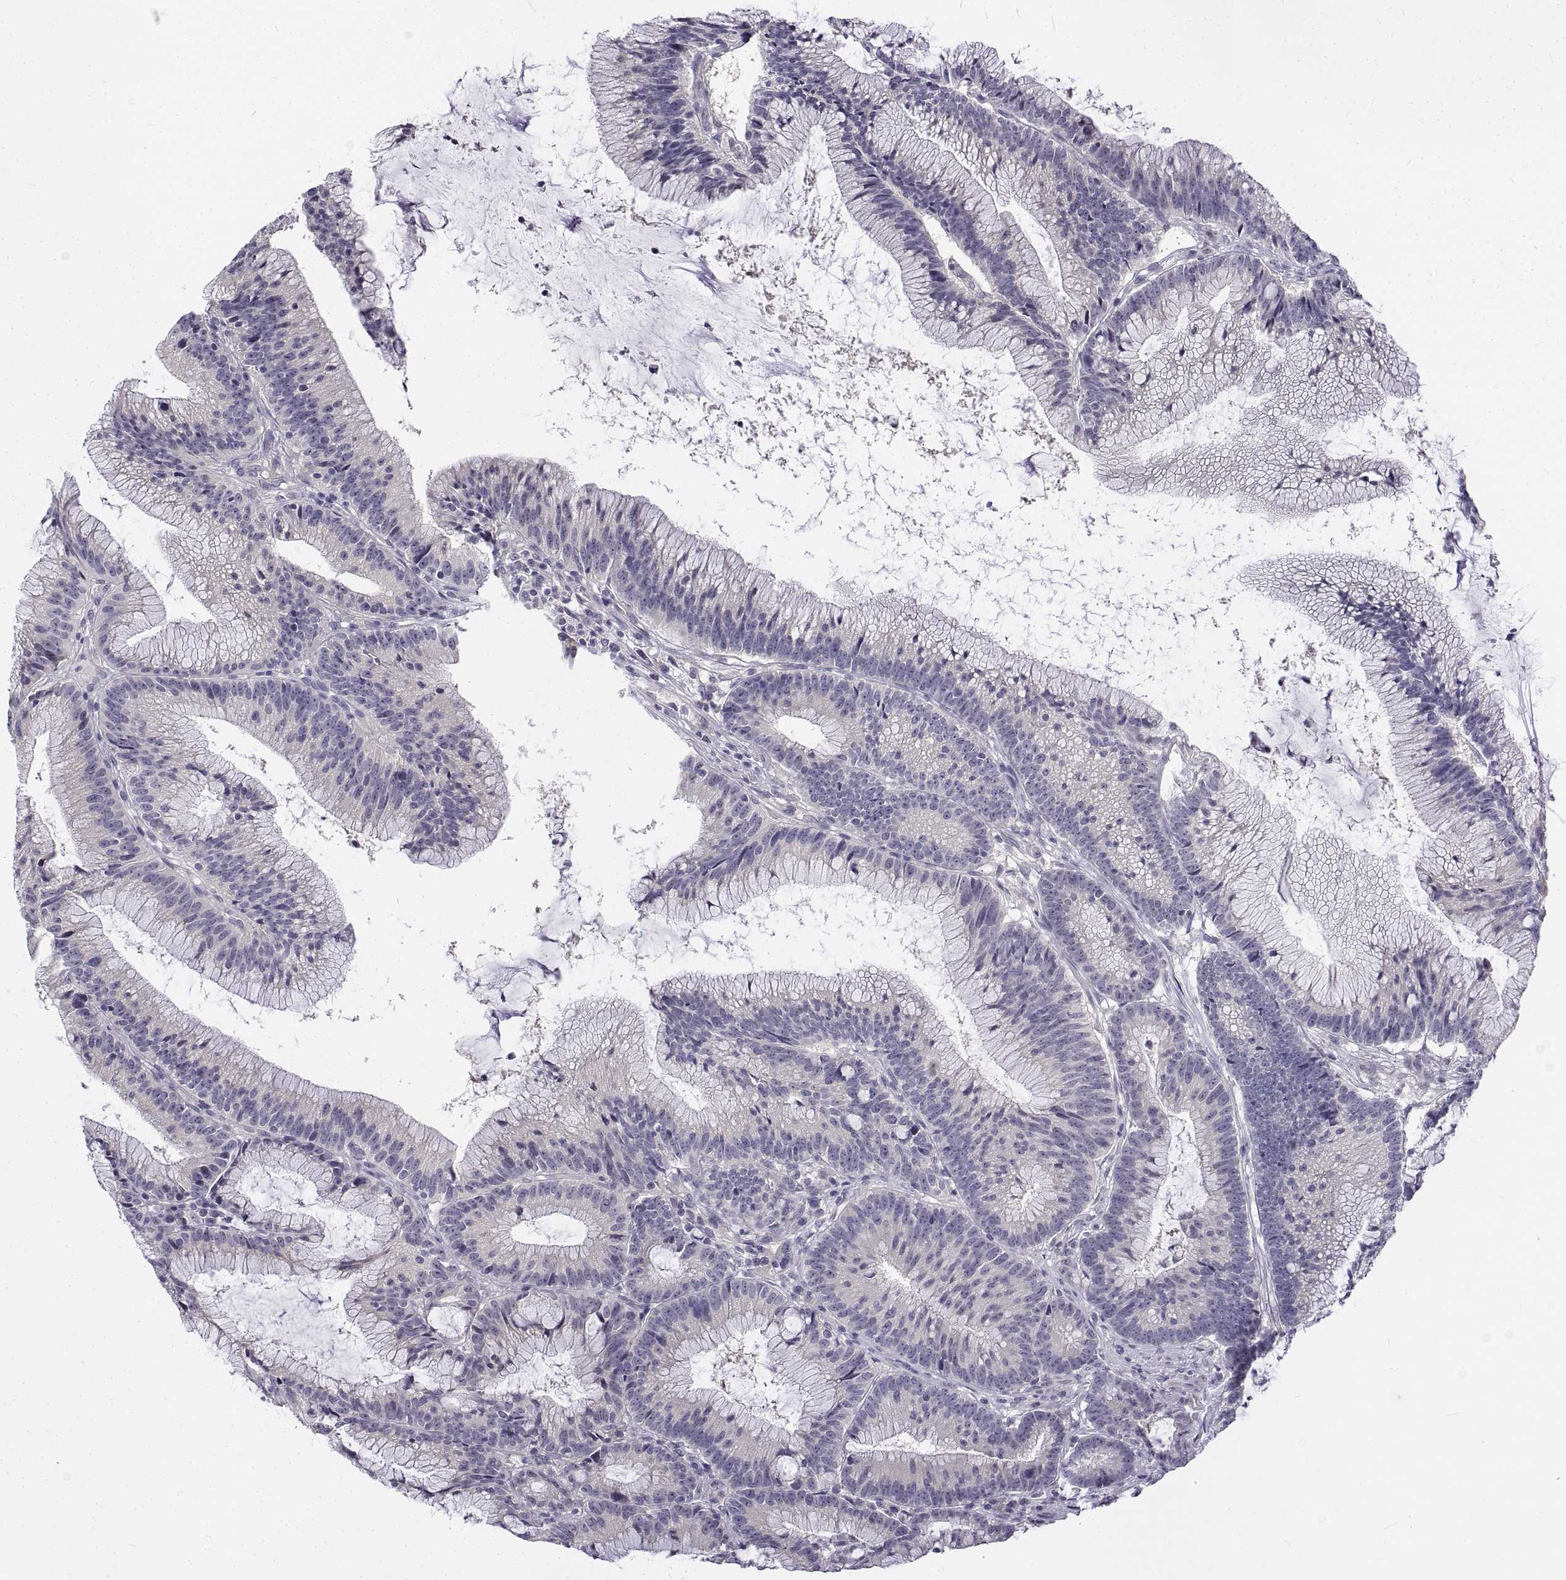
{"staining": {"intensity": "negative", "quantity": "none", "location": "none"}, "tissue": "colorectal cancer", "cell_type": "Tumor cells", "image_type": "cancer", "snomed": [{"axis": "morphology", "description": "Adenocarcinoma, NOS"}, {"axis": "topography", "description": "Colon"}], "caption": "The photomicrograph displays no staining of tumor cells in colorectal cancer.", "gene": "ANO2", "patient": {"sex": "female", "age": 78}}